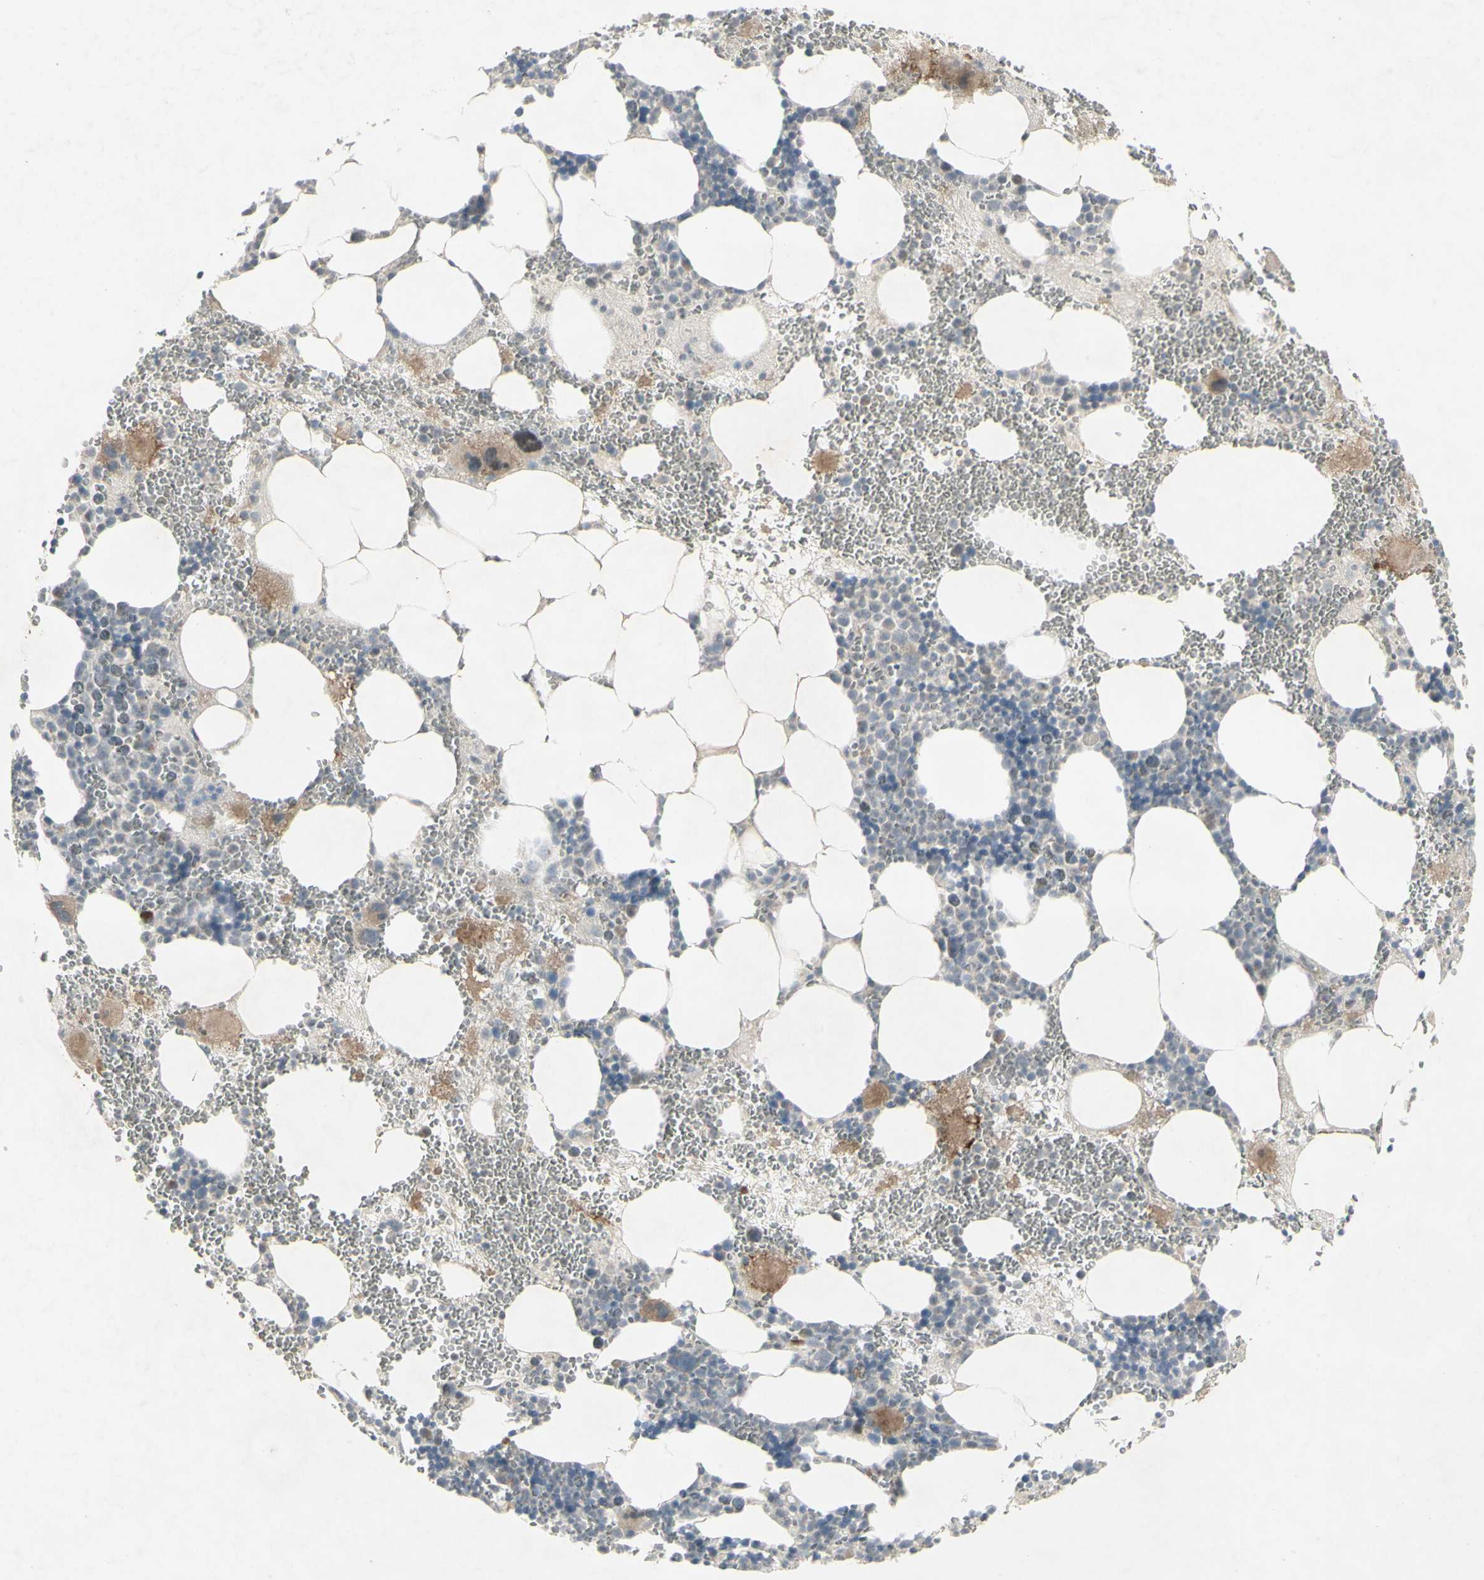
{"staining": {"intensity": "moderate", "quantity": "<25%", "location": "cytoplasmic/membranous"}, "tissue": "bone marrow", "cell_type": "Hematopoietic cells", "image_type": "normal", "snomed": [{"axis": "morphology", "description": "Normal tissue, NOS"}, {"axis": "morphology", "description": "Inflammation, NOS"}, {"axis": "topography", "description": "Bone marrow"}], "caption": "Immunohistochemical staining of normal bone marrow reveals moderate cytoplasmic/membranous protein expression in about <25% of hematopoietic cells. (DAB (3,3'-diaminobenzidine) IHC, brown staining for protein, blue staining for nuclei).", "gene": "C1orf116", "patient": {"sex": "female", "age": 76}}